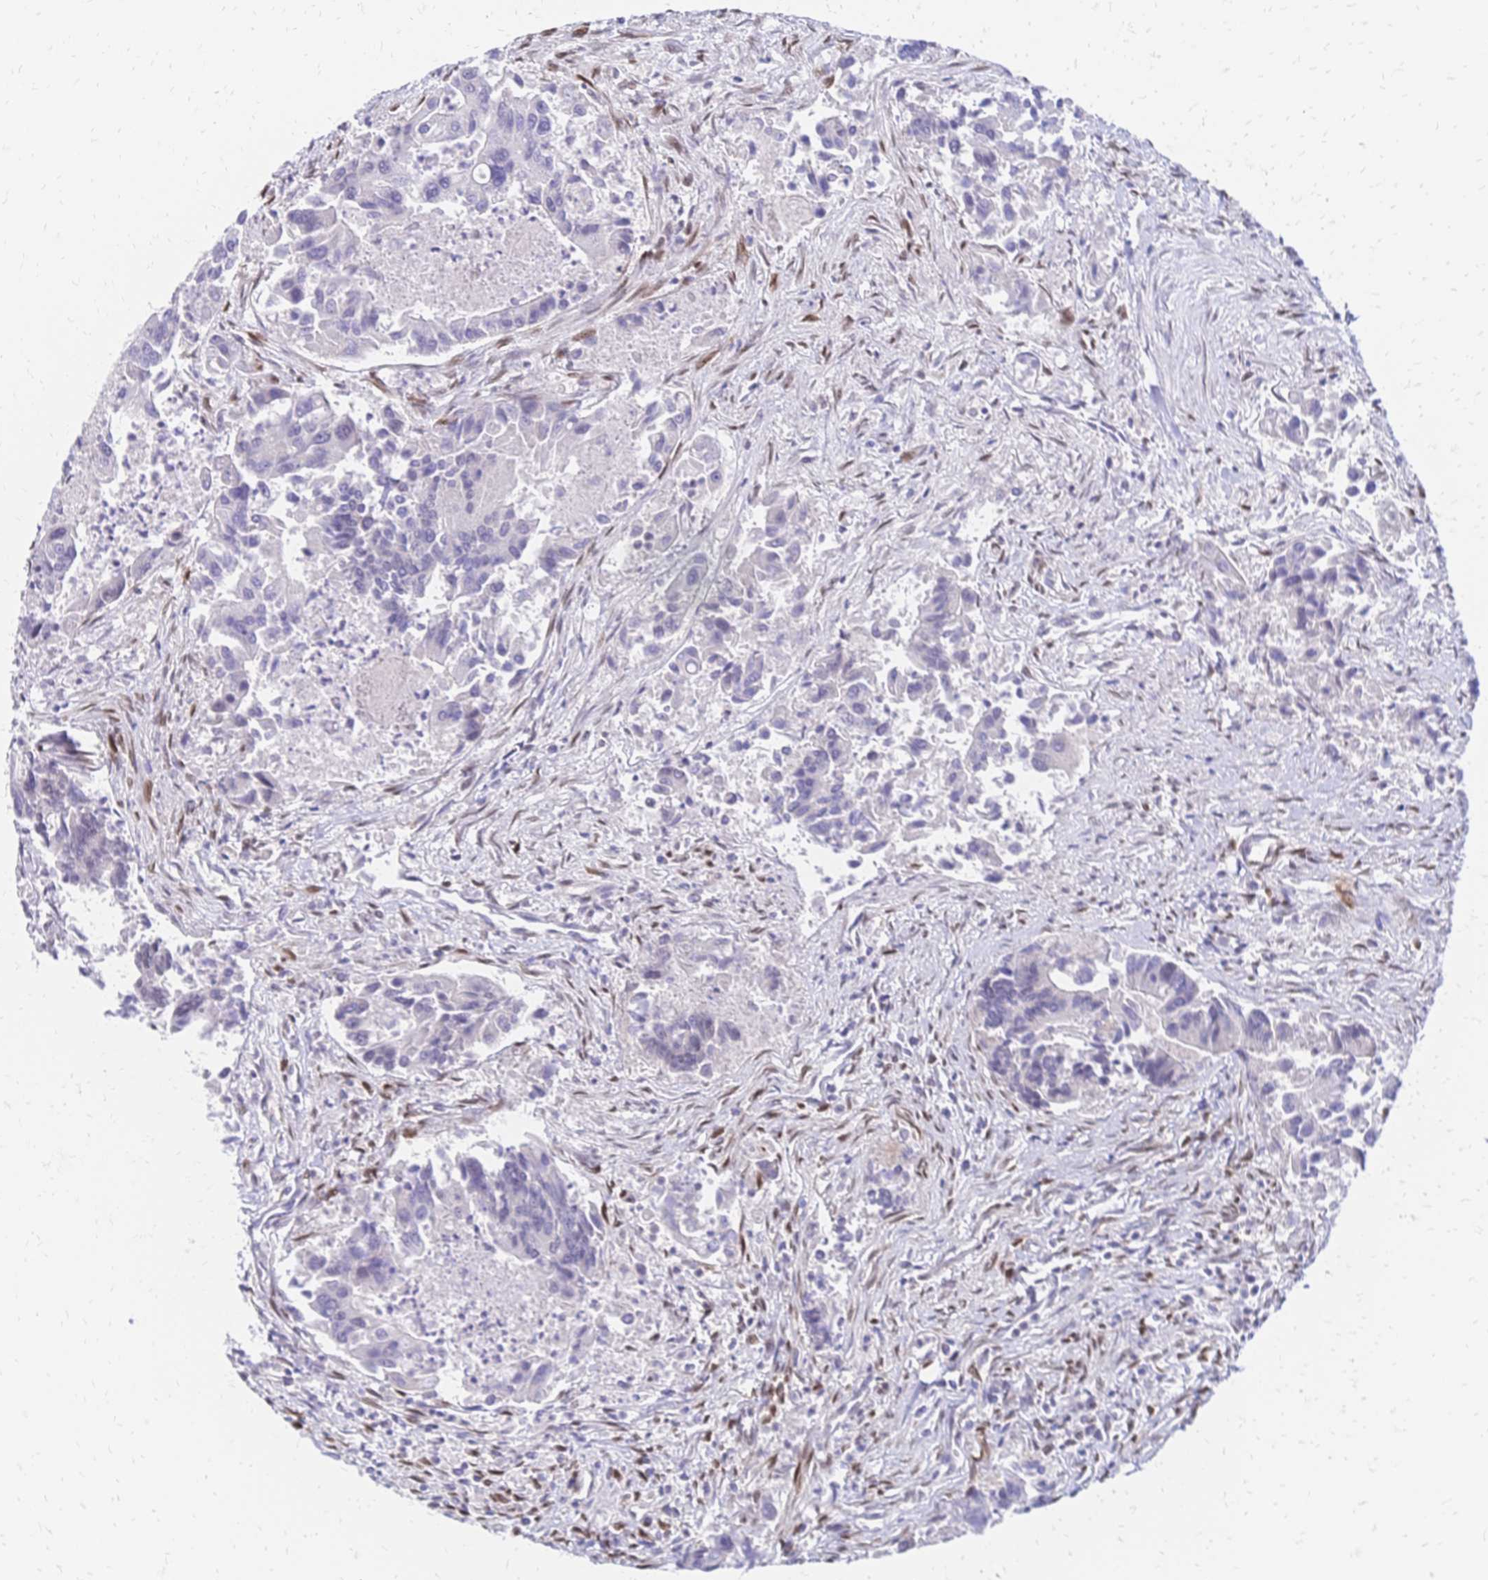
{"staining": {"intensity": "negative", "quantity": "none", "location": "none"}, "tissue": "colorectal cancer", "cell_type": "Tumor cells", "image_type": "cancer", "snomed": [{"axis": "morphology", "description": "Adenocarcinoma, NOS"}, {"axis": "topography", "description": "Colon"}], "caption": "High power microscopy image of an immunohistochemistry micrograph of colorectal adenocarcinoma, revealing no significant staining in tumor cells. (DAB immunohistochemistry, high magnification).", "gene": "NFIC", "patient": {"sex": "female", "age": 67}}